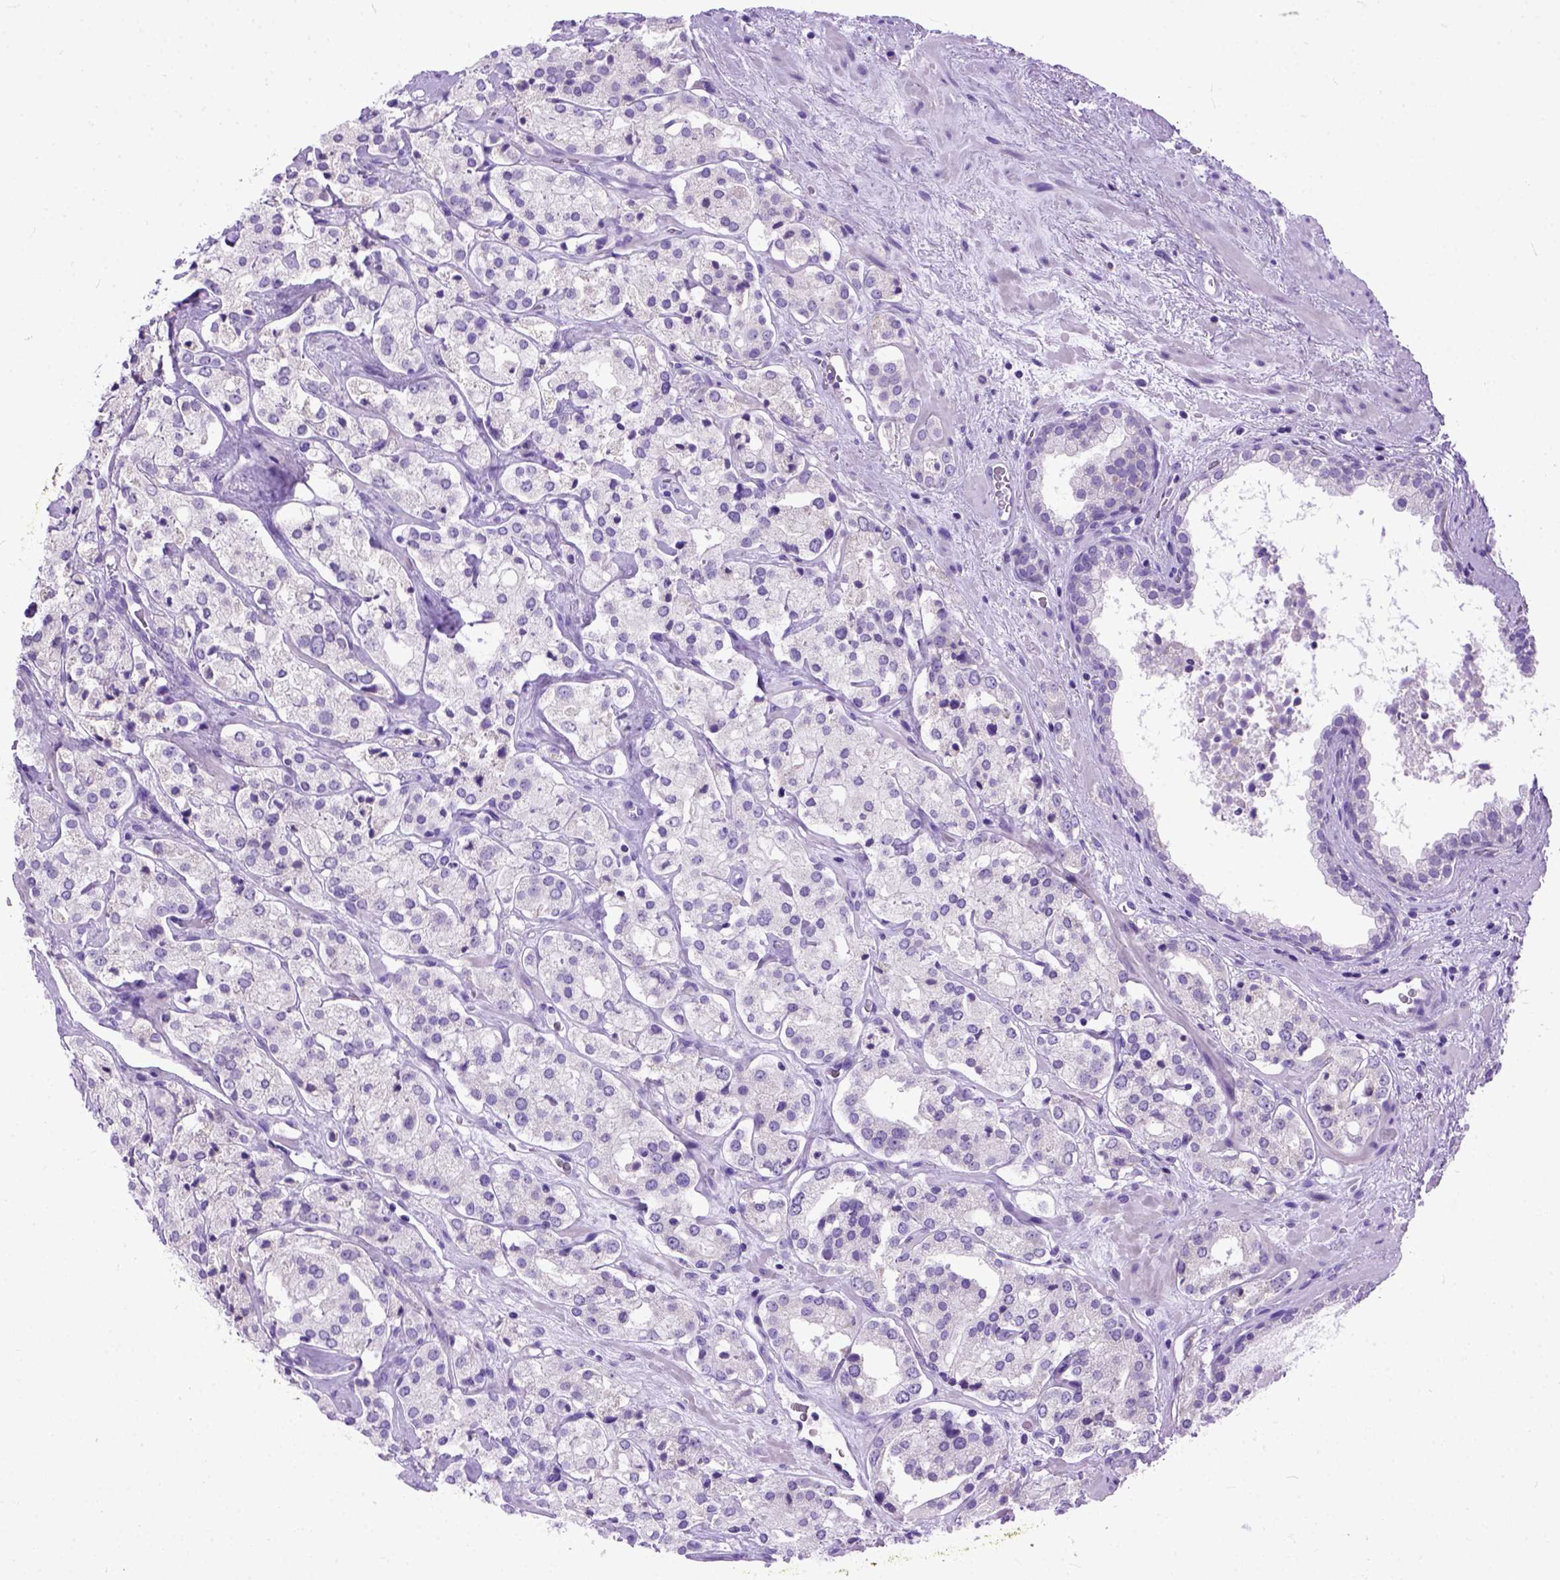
{"staining": {"intensity": "negative", "quantity": "none", "location": "none"}, "tissue": "prostate cancer", "cell_type": "Tumor cells", "image_type": "cancer", "snomed": [{"axis": "morphology", "description": "Adenocarcinoma, NOS"}, {"axis": "topography", "description": "Prostate"}], "caption": "Protein analysis of prostate cancer (adenocarcinoma) displays no significant staining in tumor cells.", "gene": "ODAD3", "patient": {"sex": "male", "age": 66}}